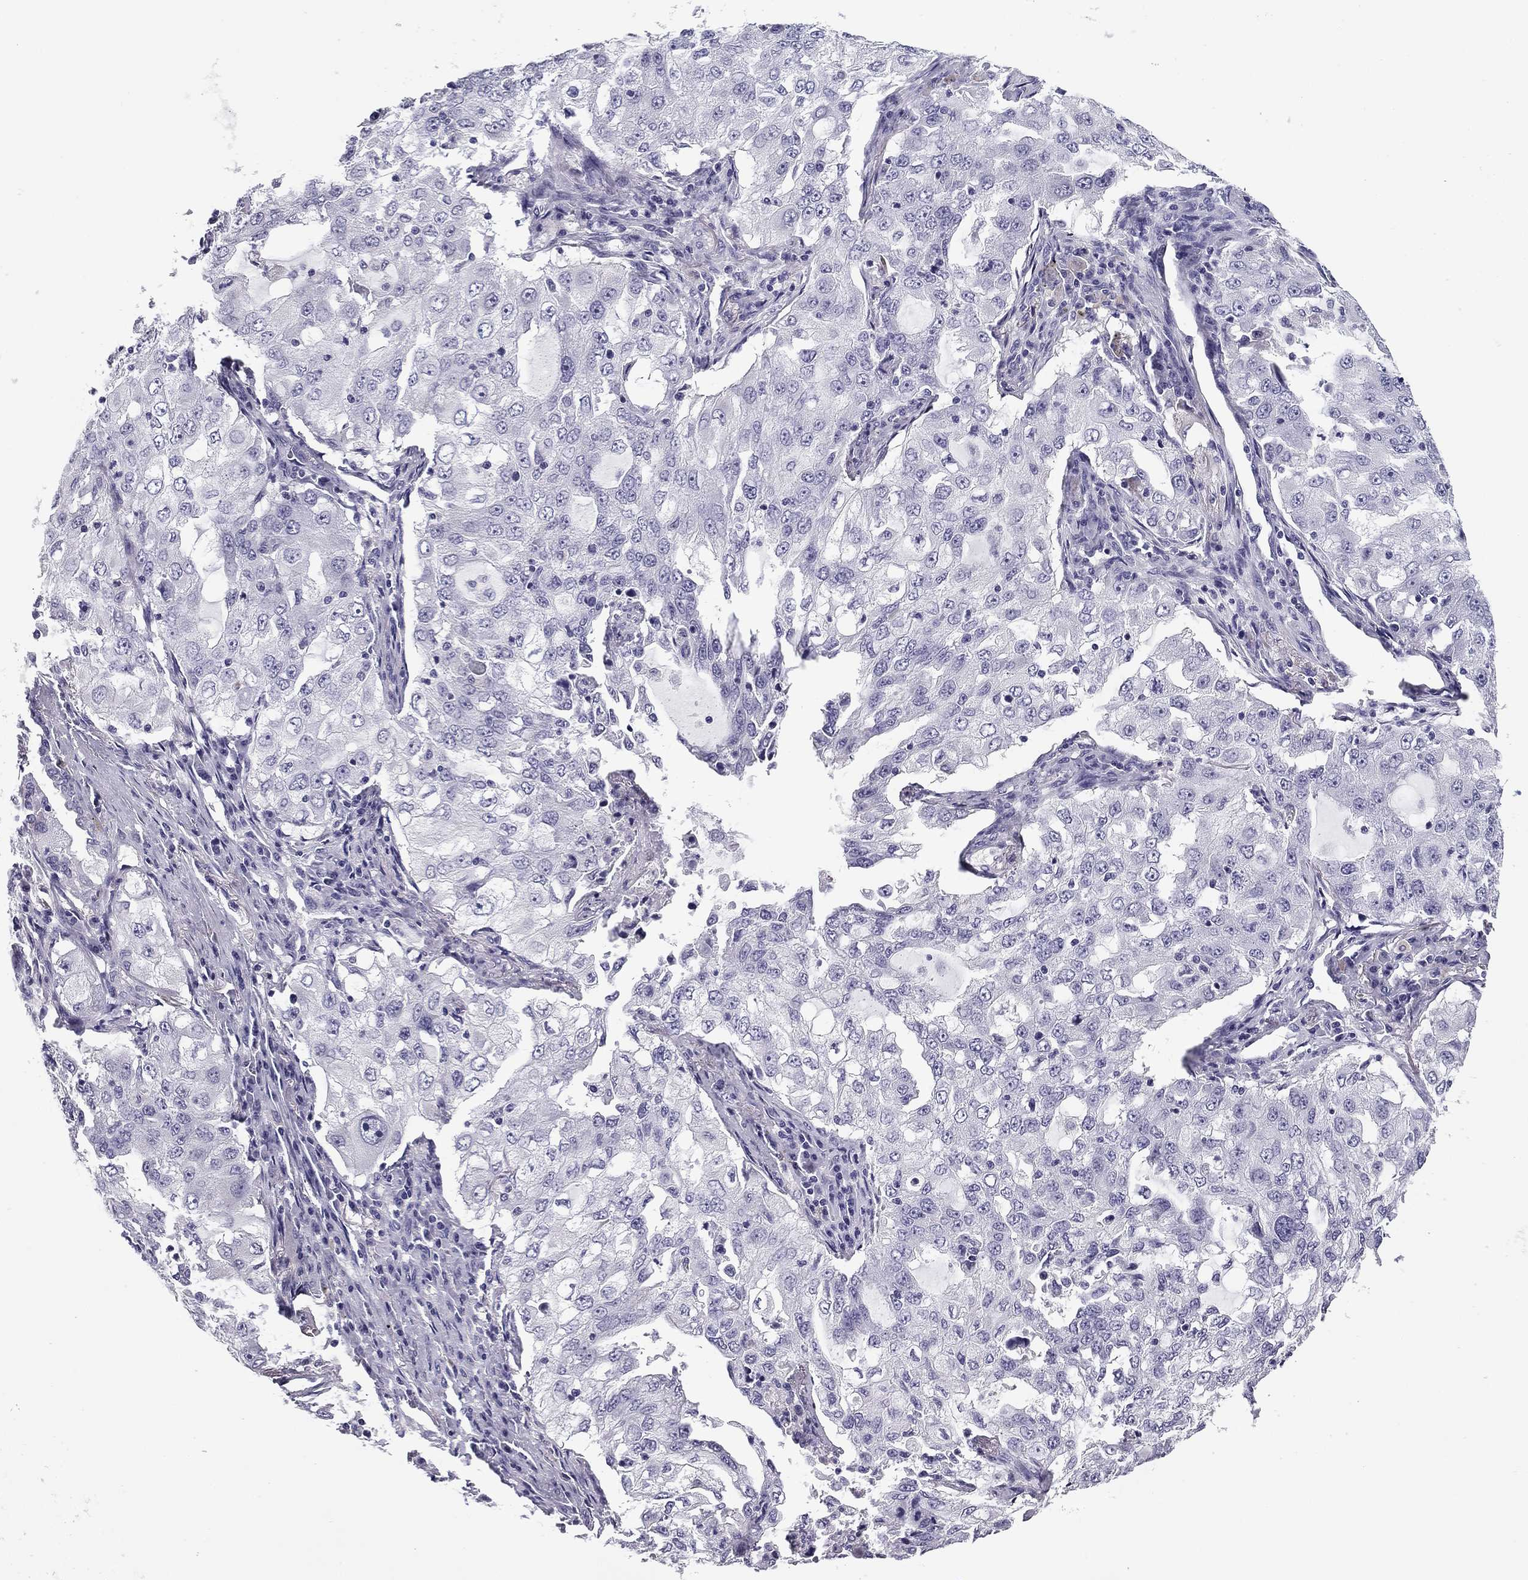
{"staining": {"intensity": "negative", "quantity": "none", "location": "none"}, "tissue": "lung cancer", "cell_type": "Tumor cells", "image_type": "cancer", "snomed": [{"axis": "morphology", "description": "Adenocarcinoma, NOS"}, {"axis": "topography", "description": "Lung"}], "caption": "Immunohistochemistry (IHC) of human lung adenocarcinoma demonstrates no staining in tumor cells. The staining was performed using DAB (3,3'-diaminobenzidine) to visualize the protein expression in brown, while the nuclei were stained in blue with hematoxylin (Magnification: 20x).", "gene": "FLNC", "patient": {"sex": "female", "age": 61}}